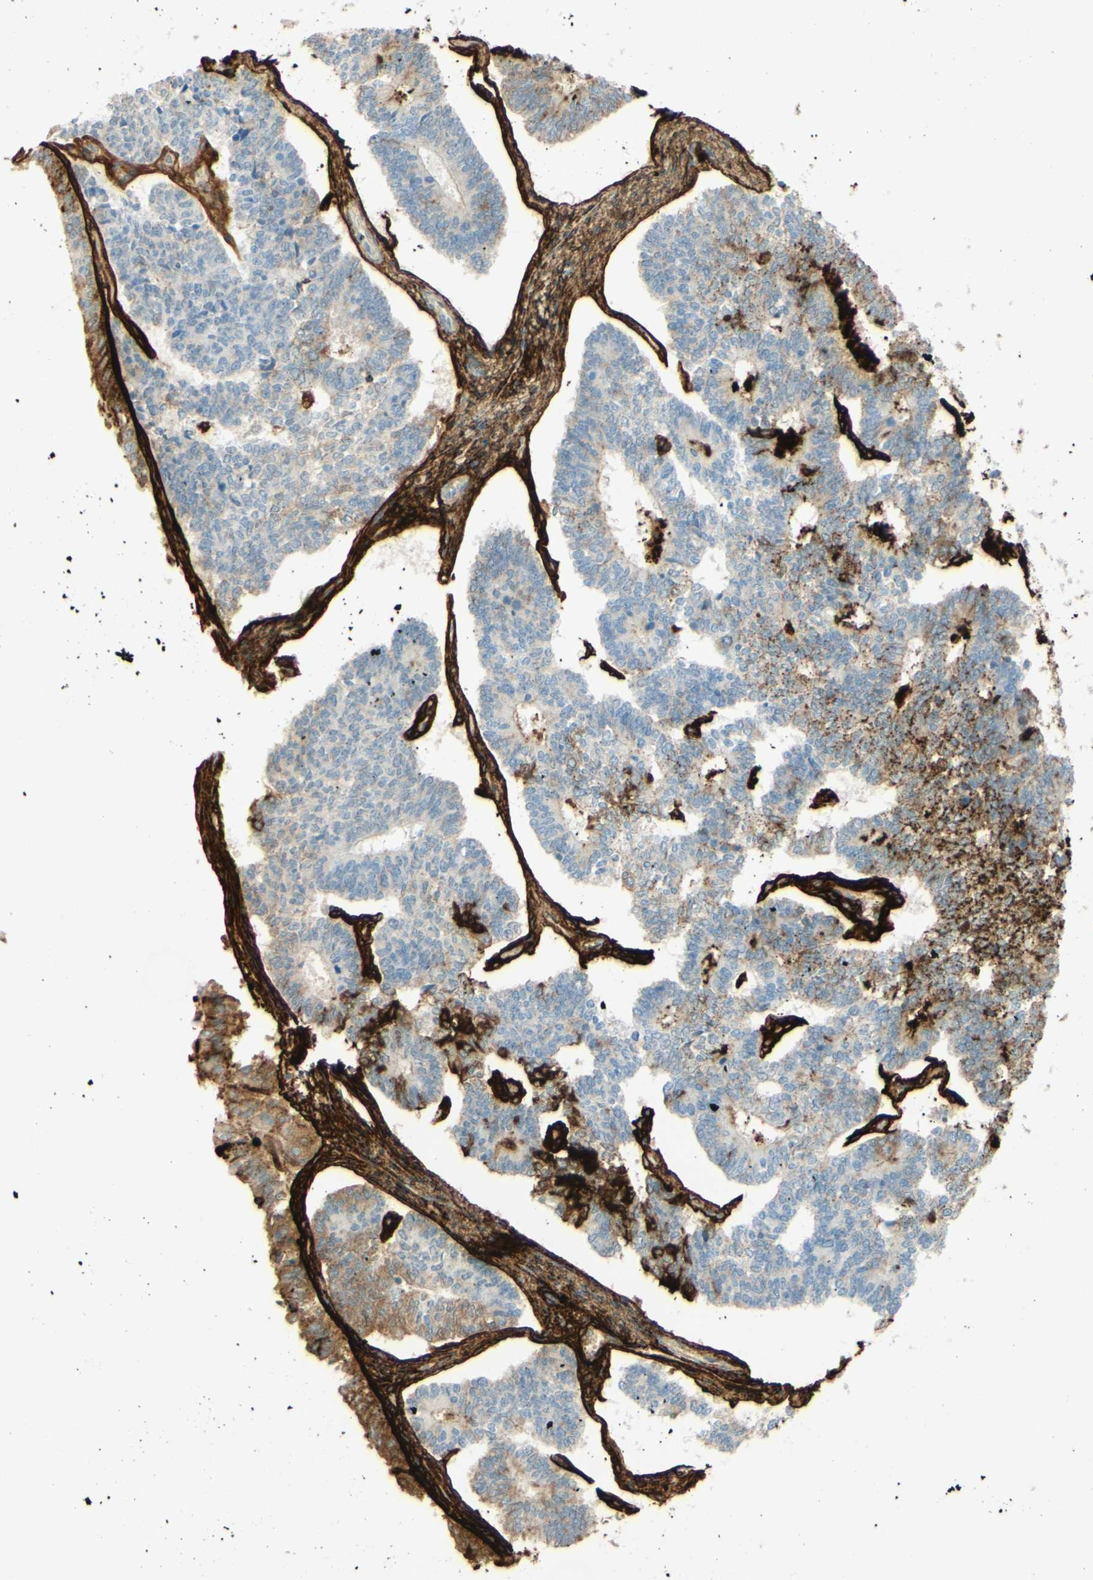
{"staining": {"intensity": "moderate", "quantity": "<25%", "location": "cytoplasmic/membranous"}, "tissue": "endometrial cancer", "cell_type": "Tumor cells", "image_type": "cancer", "snomed": [{"axis": "morphology", "description": "Adenocarcinoma, NOS"}, {"axis": "topography", "description": "Endometrium"}], "caption": "The photomicrograph displays a brown stain indicating the presence of a protein in the cytoplasmic/membranous of tumor cells in adenocarcinoma (endometrial). The staining was performed using DAB to visualize the protein expression in brown, while the nuclei were stained in blue with hematoxylin (Magnification: 20x).", "gene": "TNN", "patient": {"sex": "female", "age": 70}}